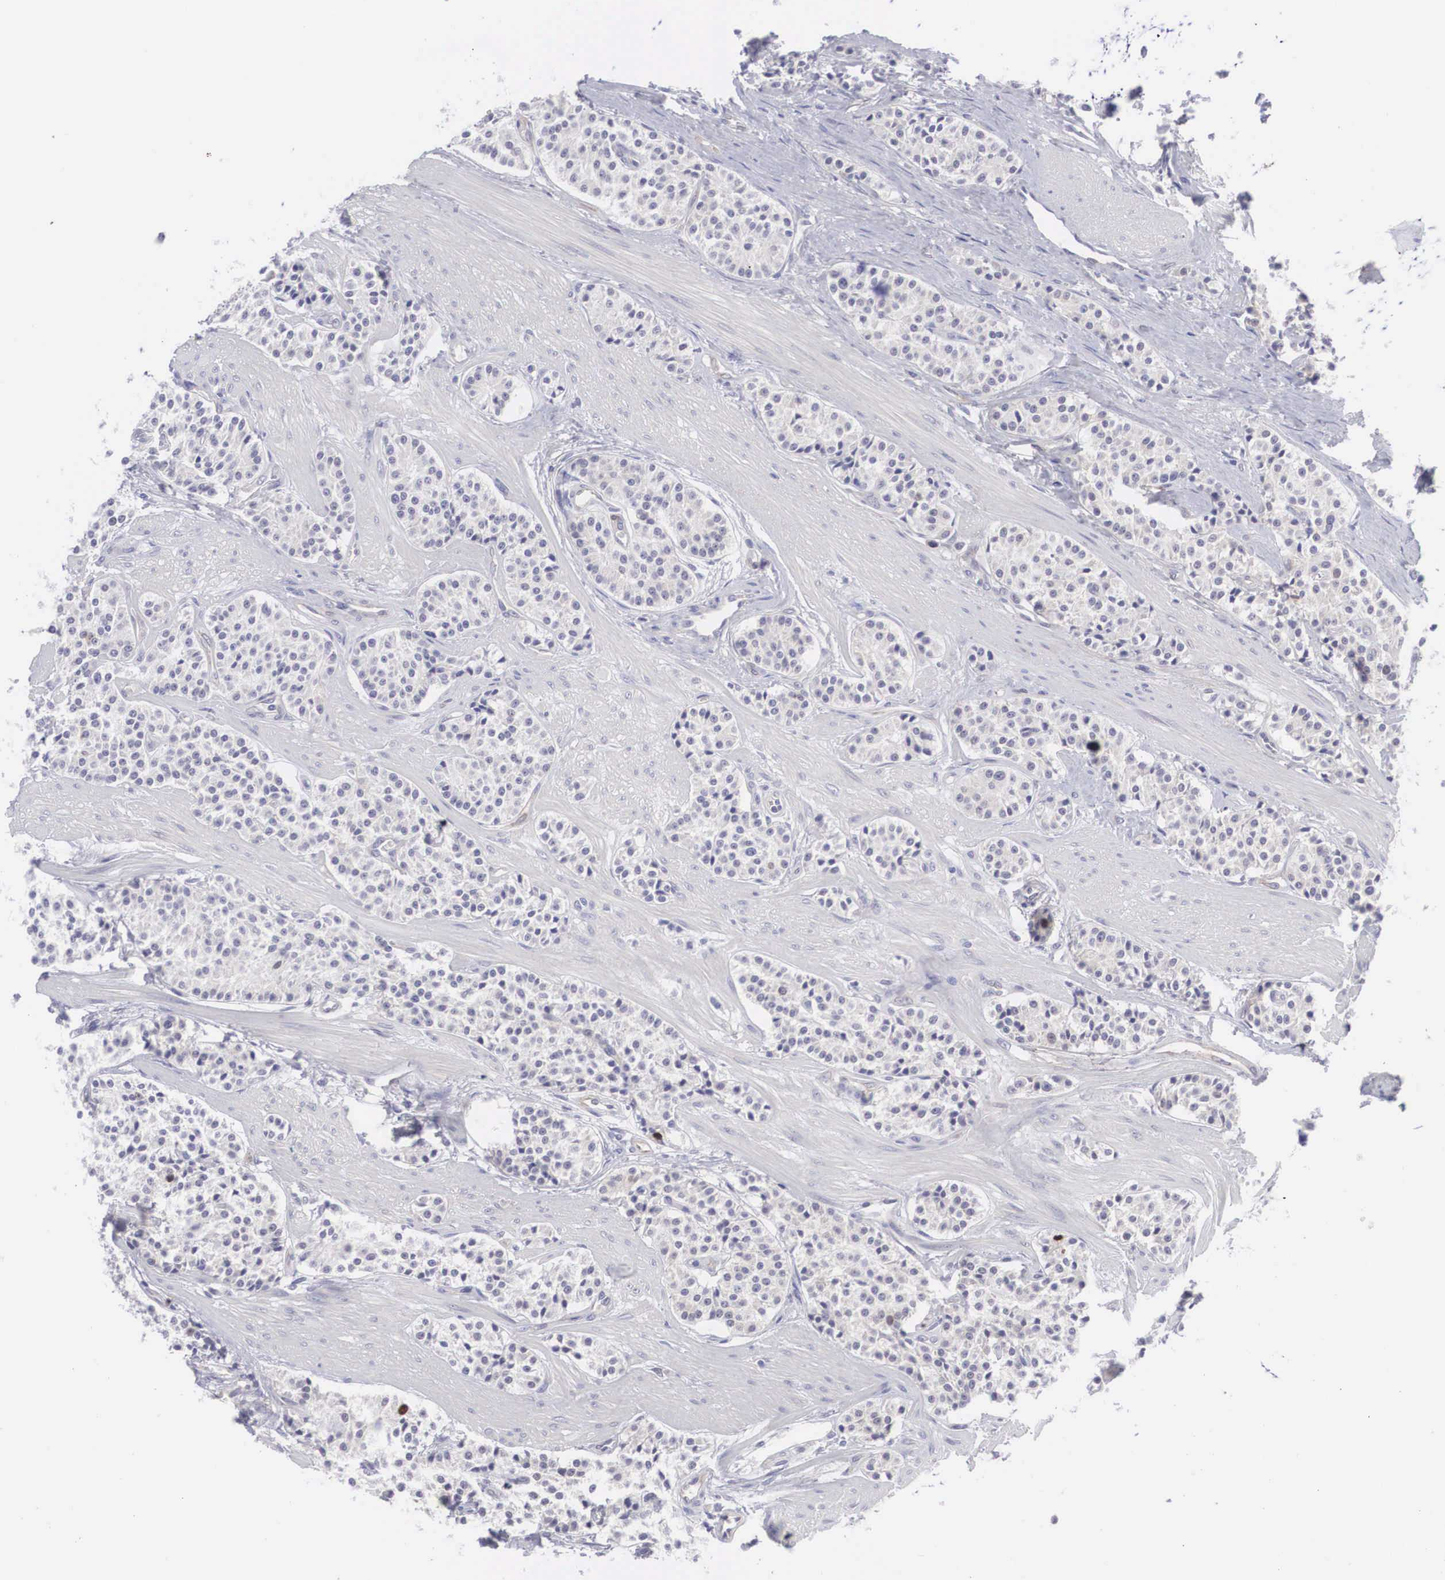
{"staining": {"intensity": "negative", "quantity": "none", "location": "none"}, "tissue": "carcinoid", "cell_type": "Tumor cells", "image_type": "cancer", "snomed": [{"axis": "morphology", "description": "Carcinoid, malignant, NOS"}, {"axis": "topography", "description": "Stomach"}], "caption": "Immunohistochemistry (IHC) photomicrograph of neoplastic tissue: malignant carcinoid stained with DAB shows no significant protein positivity in tumor cells.", "gene": "MAST4", "patient": {"sex": "female", "age": 76}}